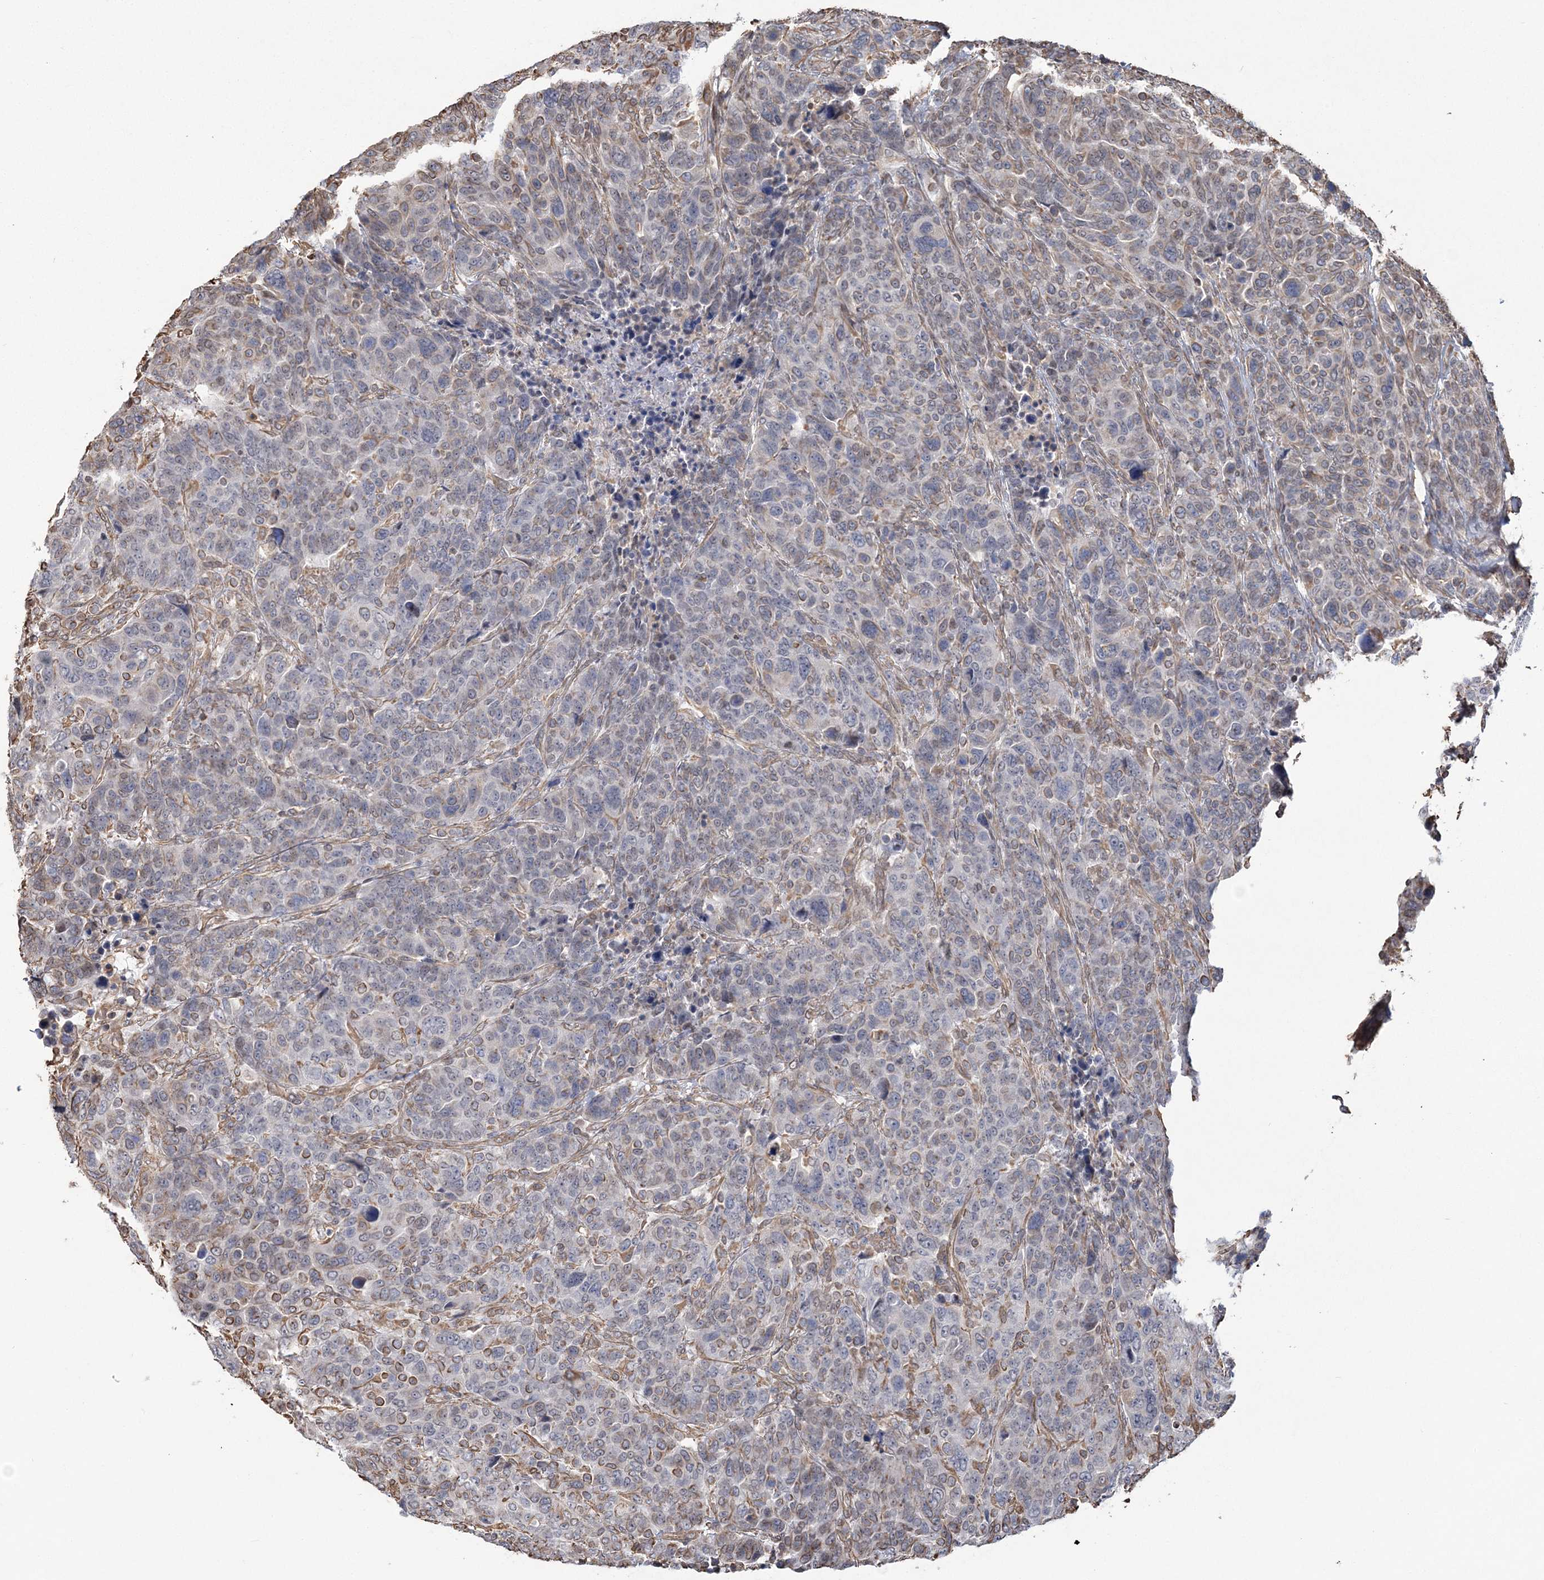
{"staining": {"intensity": "weak", "quantity": "<25%", "location": "cytoplasmic/membranous"}, "tissue": "breast cancer", "cell_type": "Tumor cells", "image_type": "cancer", "snomed": [{"axis": "morphology", "description": "Duct carcinoma"}, {"axis": "topography", "description": "Breast"}], "caption": "DAB immunohistochemical staining of breast invasive ductal carcinoma displays no significant positivity in tumor cells.", "gene": "ATP11B", "patient": {"sex": "female", "age": 37}}